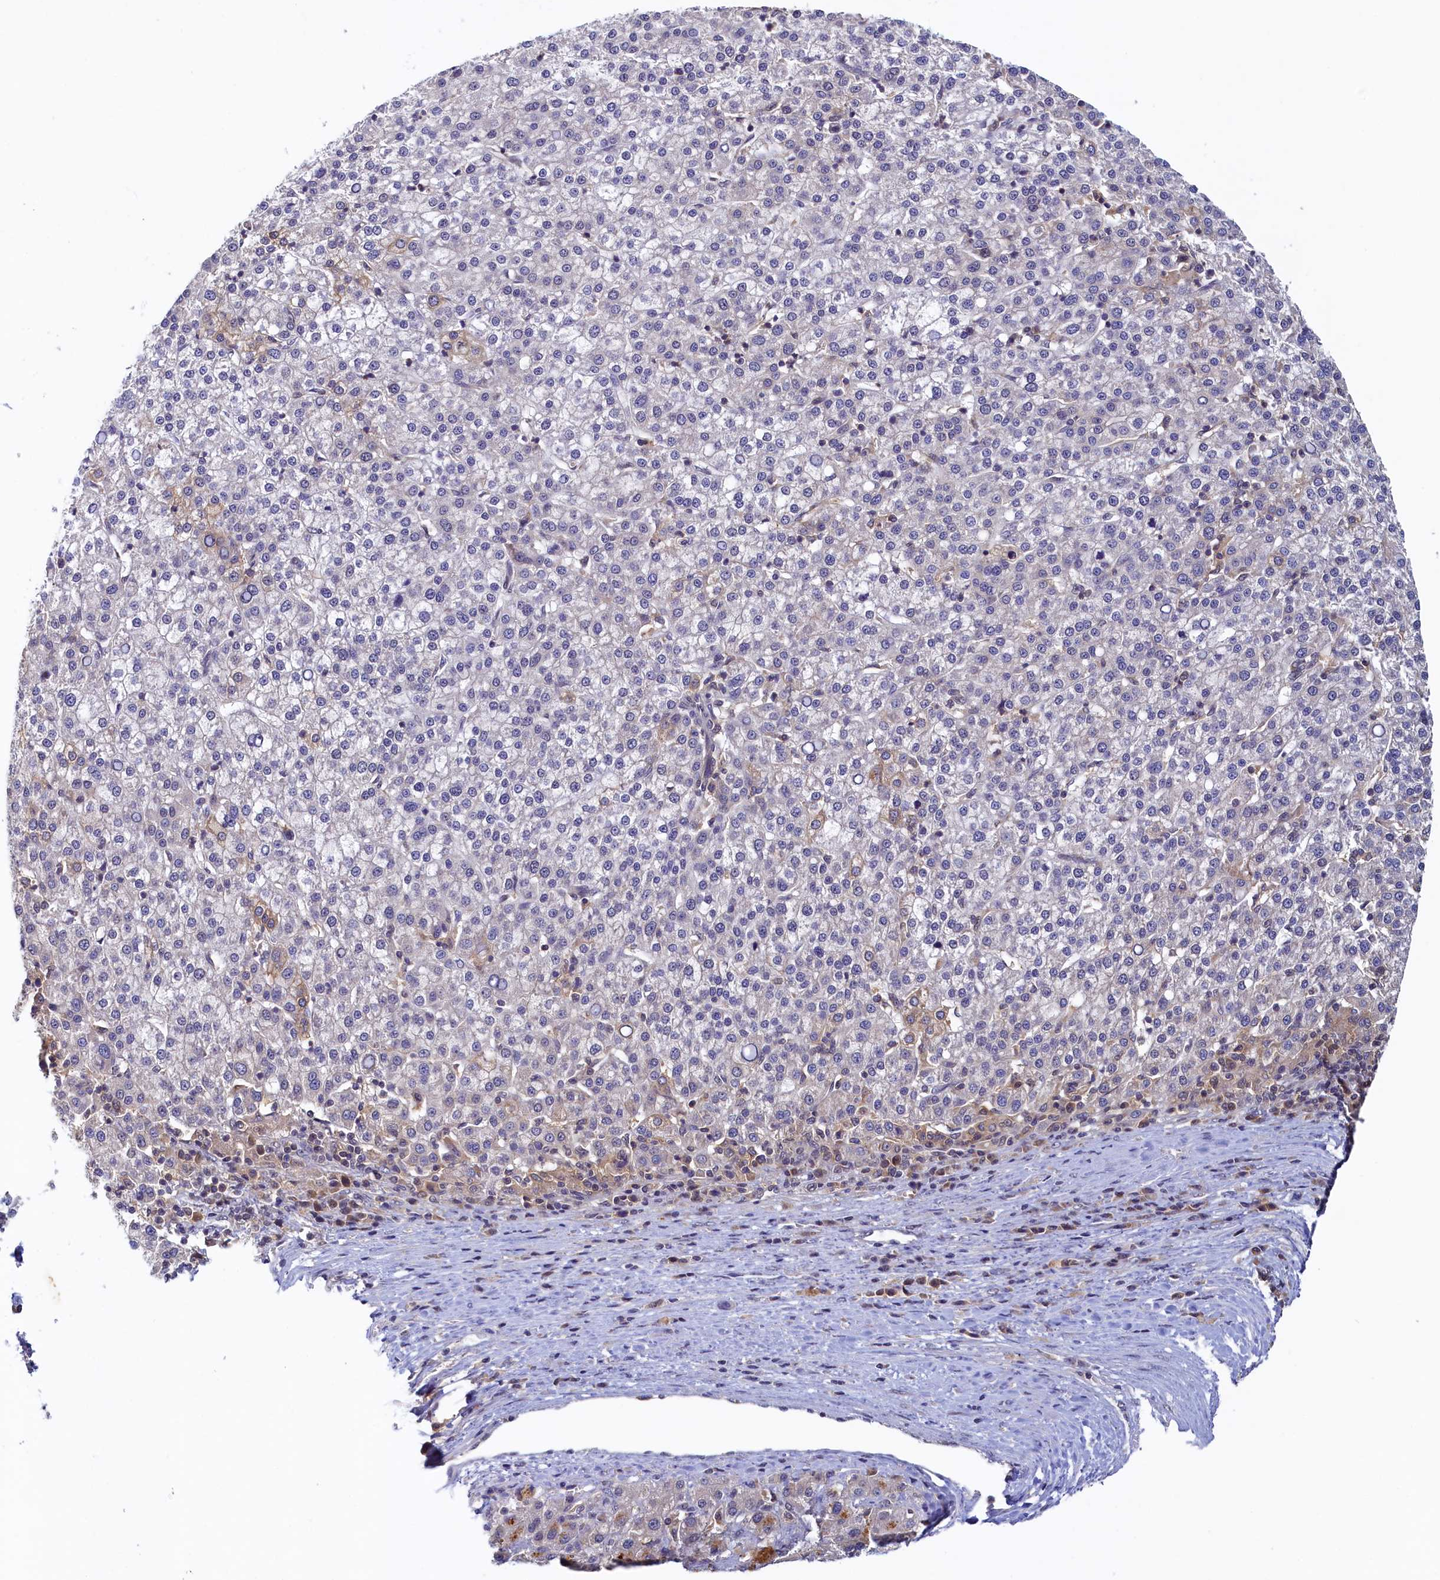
{"staining": {"intensity": "negative", "quantity": "none", "location": "none"}, "tissue": "liver cancer", "cell_type": "Tumor cells", "image_type": "cancer", "snomed": [{"axis": "morphology", "description": "Carcinoma, Hepatocellular, NOS"}, {"axis": "topography", "description": "Liver"}], "caption": "Protein analysis of hepatocellular carcinoma (liver) demonstrates no significant expression in tumor cells. (DAB (3,3'-diaminobenzidine) immunohistochemistry (IHC), high magnification).", "gene": "PAAF1", "patient": {"sex": "female", "age": 58}}